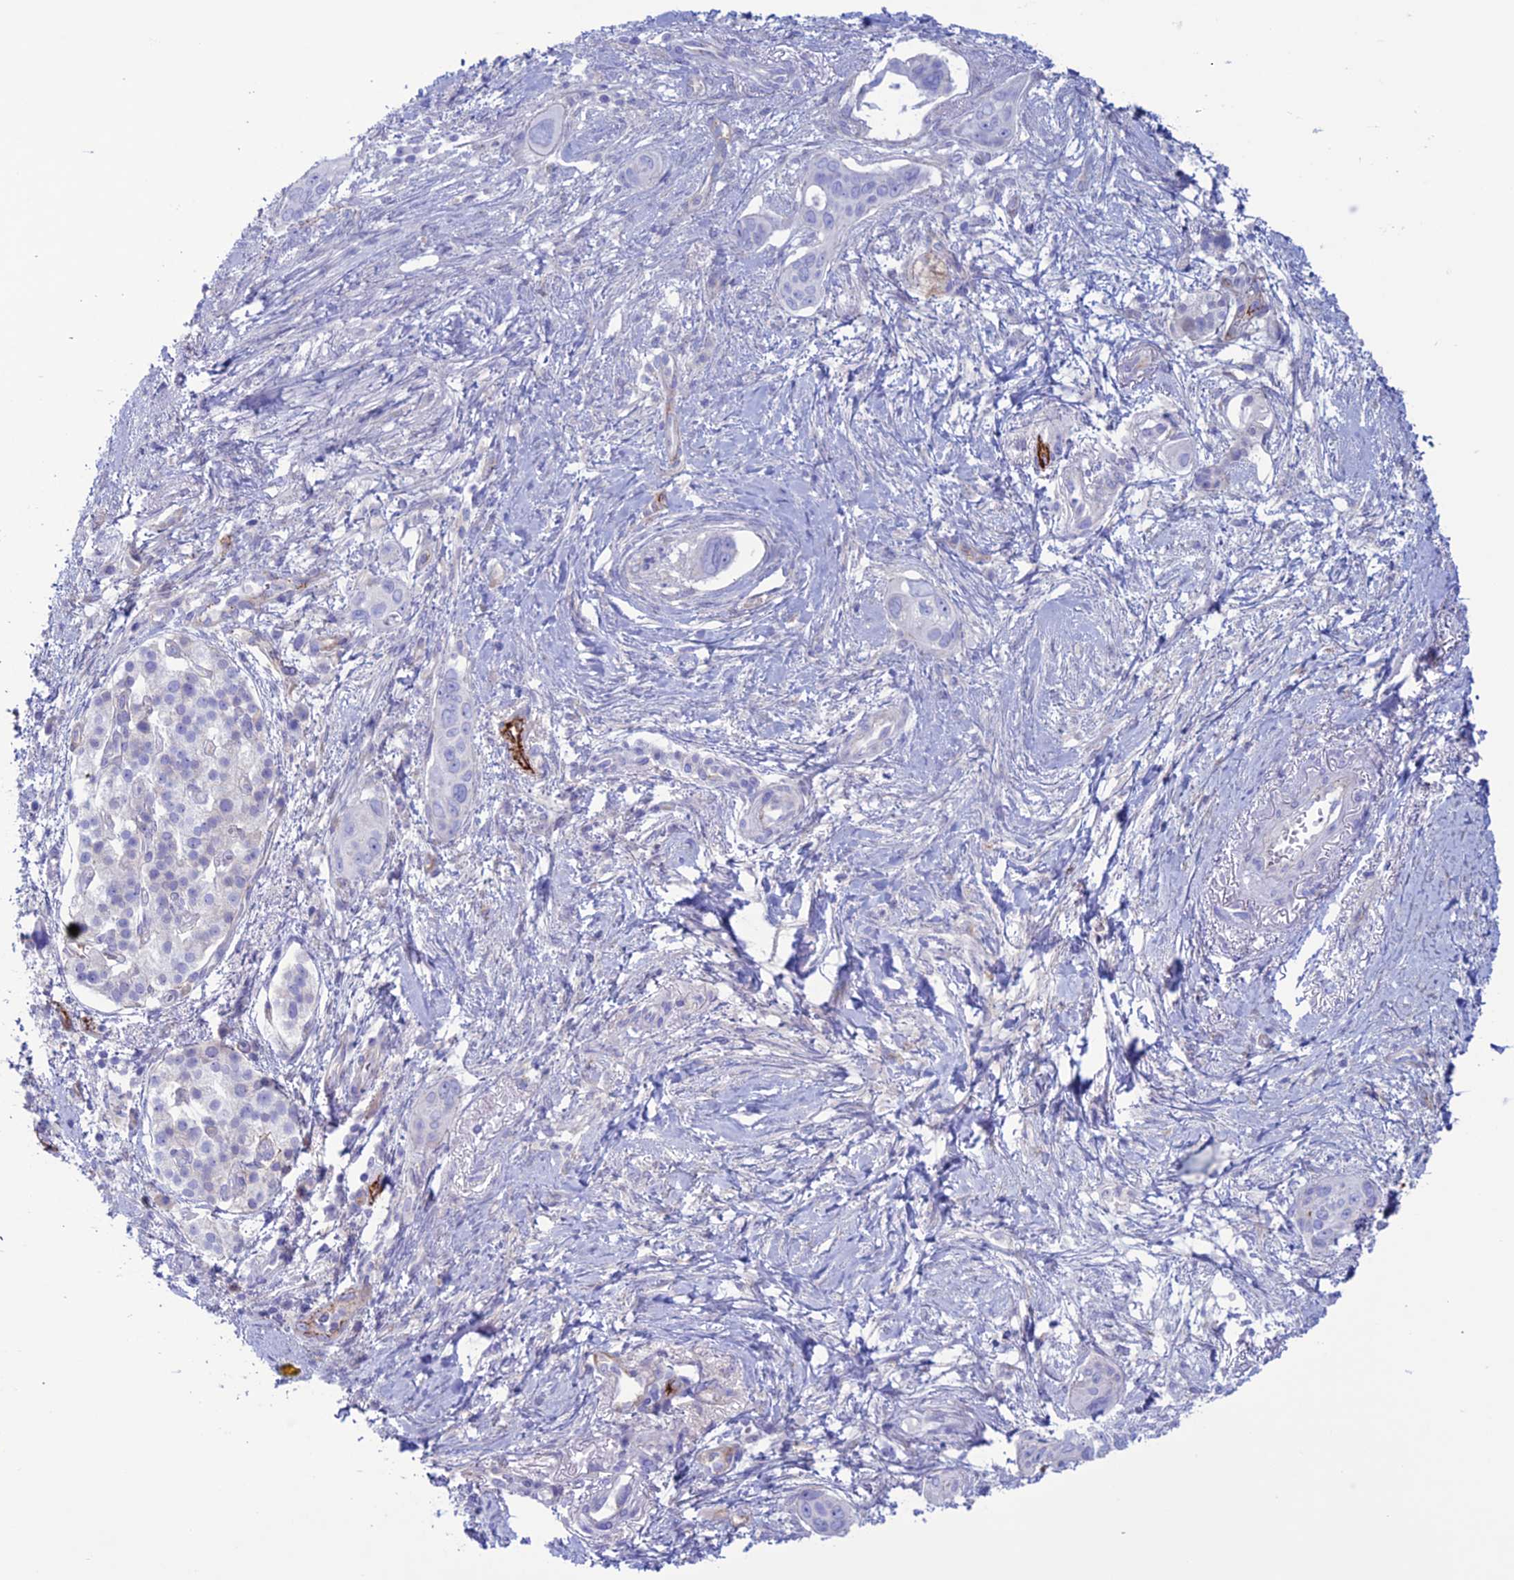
{"staining": {"intensity": "negative", "quantity": "none", "location": "none"}, "tissue": "pancreatic cancer", "cell_type": "Tumor cells", "image_type": "cancer", "snomed": [{"axis": "morphology", "description": "Adenocarcinoma, NOS"}, {"axis": "topography", "description": "Pancreas"}], "caption": "The immunohistochemistry micrograph has no significant staining in tumor cells of pancreatic cancer (adenocarcinoma) tissue.", "gene": "CDC42EP5", "patient": {"sex": "male", "age": 72}}